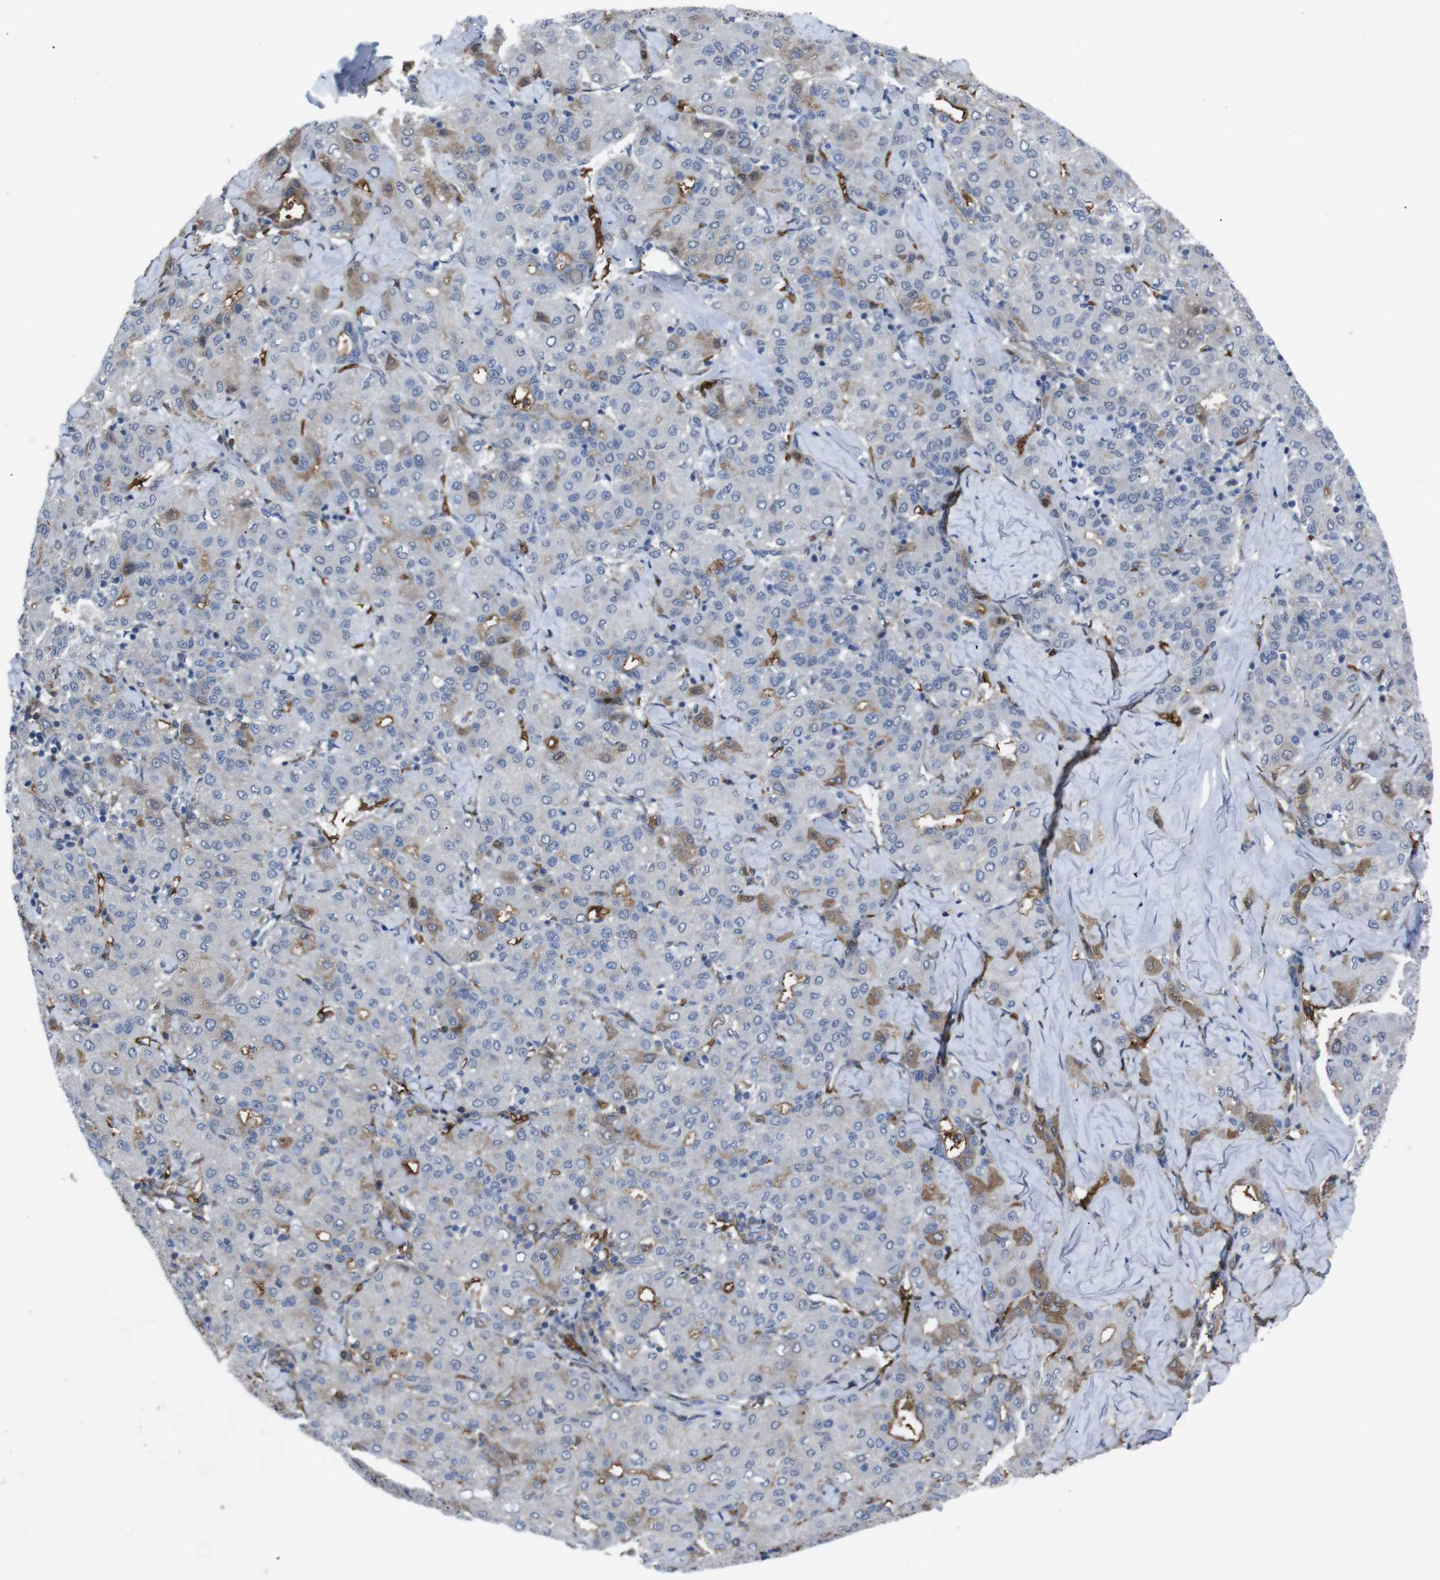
{"staining": {"intensity": "moderate", "quantity": "<25%", "location": "cytoplasmic/membranous"}, "tissue": "liver cancer", "cell_type": "Tumor cells", "image_type": "cancer", "snomed": [{"axis": "morphology", "description": "Carcinoma, Hepatocellular, NOS"}, {"axis": "topography", "description": "Liver"}], "caption": "Liver hepatocellular carcinoma tissue shows moderate cytoplasmic/membranous expression in approximately <25% of tumor cells", "gene": "SPTB", "patient": {"sex": "male", "age": 65}}